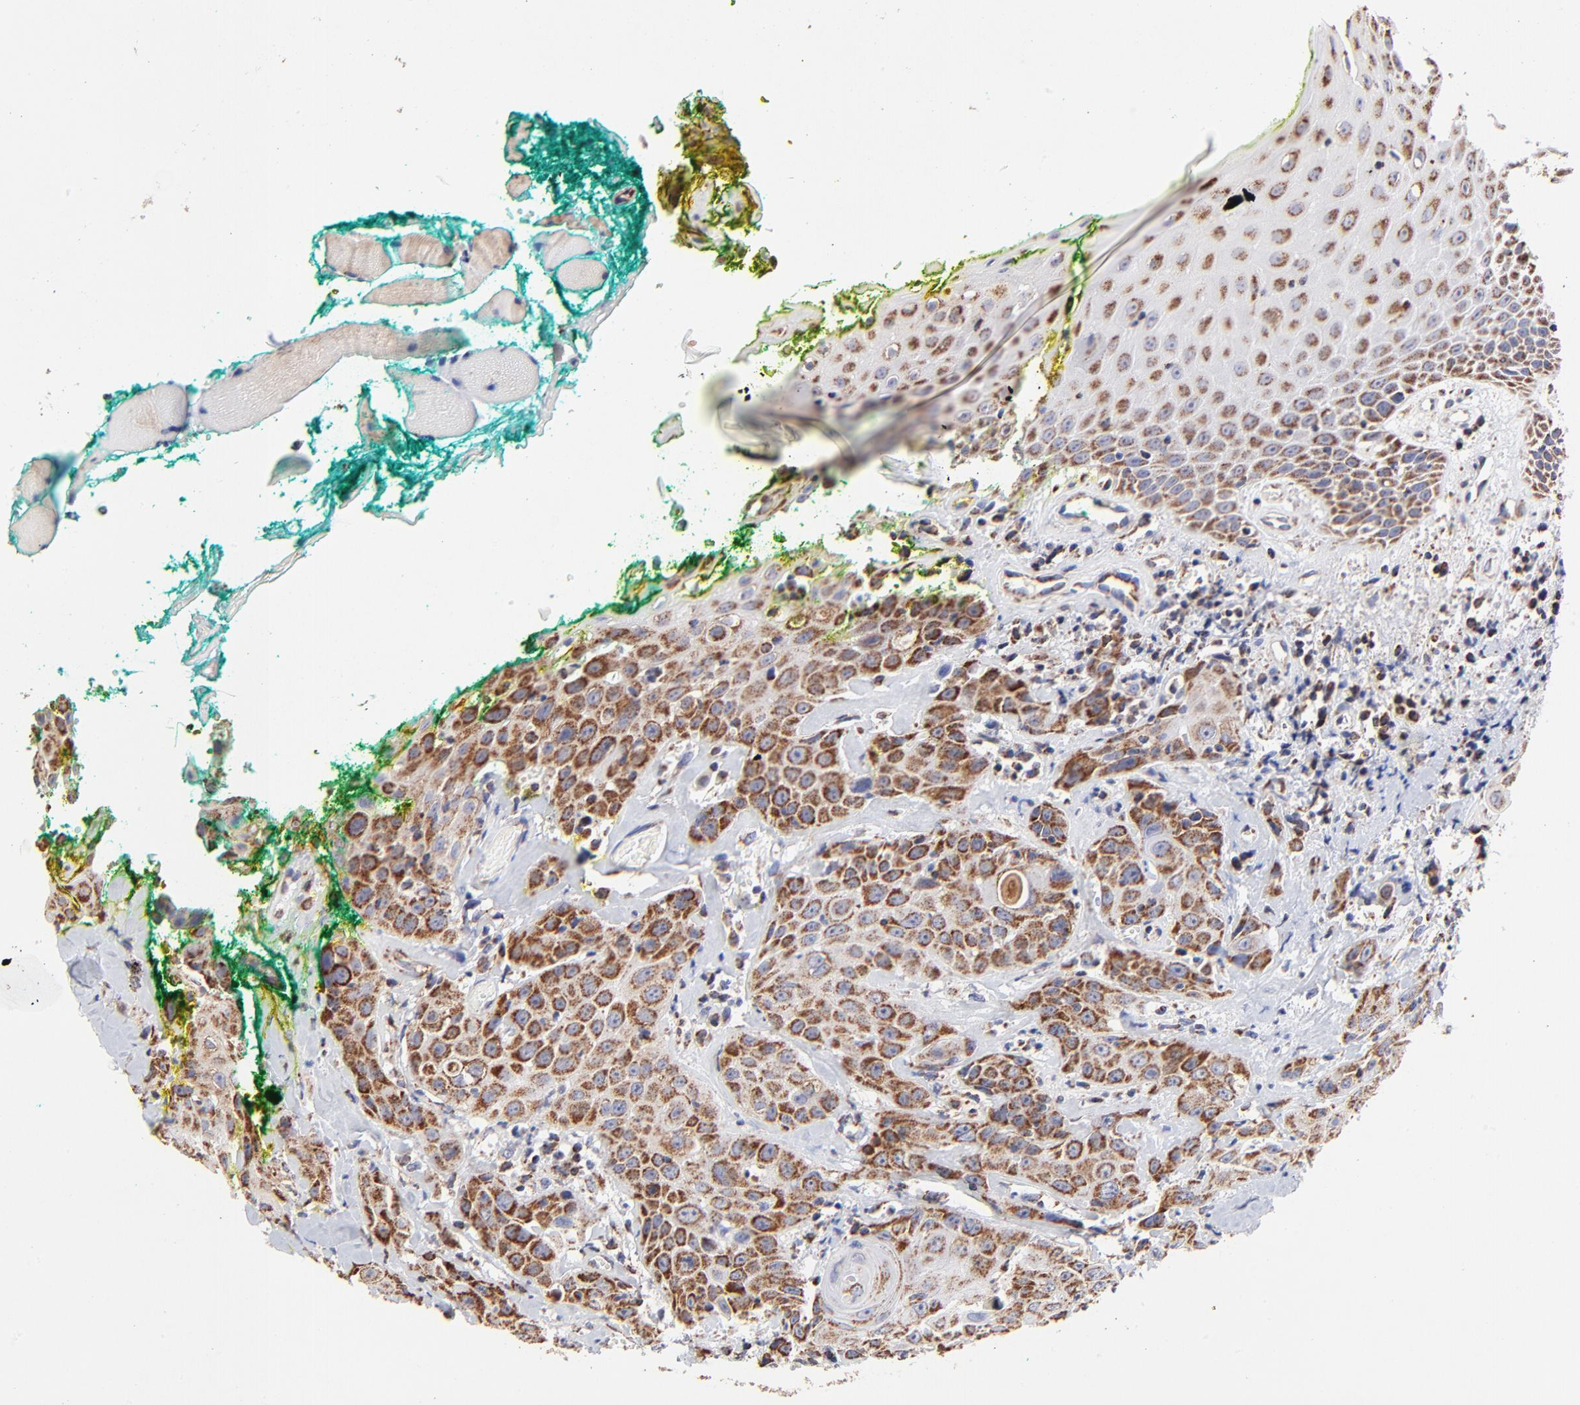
{"staining": {"intensity": "moderate", "quantity": ">75%", "location": "cytoplasmic/membranous"}, "tissue": "head and neck cancer", "cell_type": "Tumor cells", "image_type": "cancer", "snomed": [{"axis": "morphology", "description": "Squamous cell carcinoma, NOS"}, {"axis": "topography", "description": "Oral tissue"}, {"axis": "topography", "description": "Head-Neck"}], "caption": "An image showing moderate cytoplasmic/membranous staining in about >75% of tumor cells in squamous cell carcinoma (head and neck), as visualized by brown immunohistochemical staining.", "gene": "SSBP1", "patient": {"sex": "female", "age": 82}}